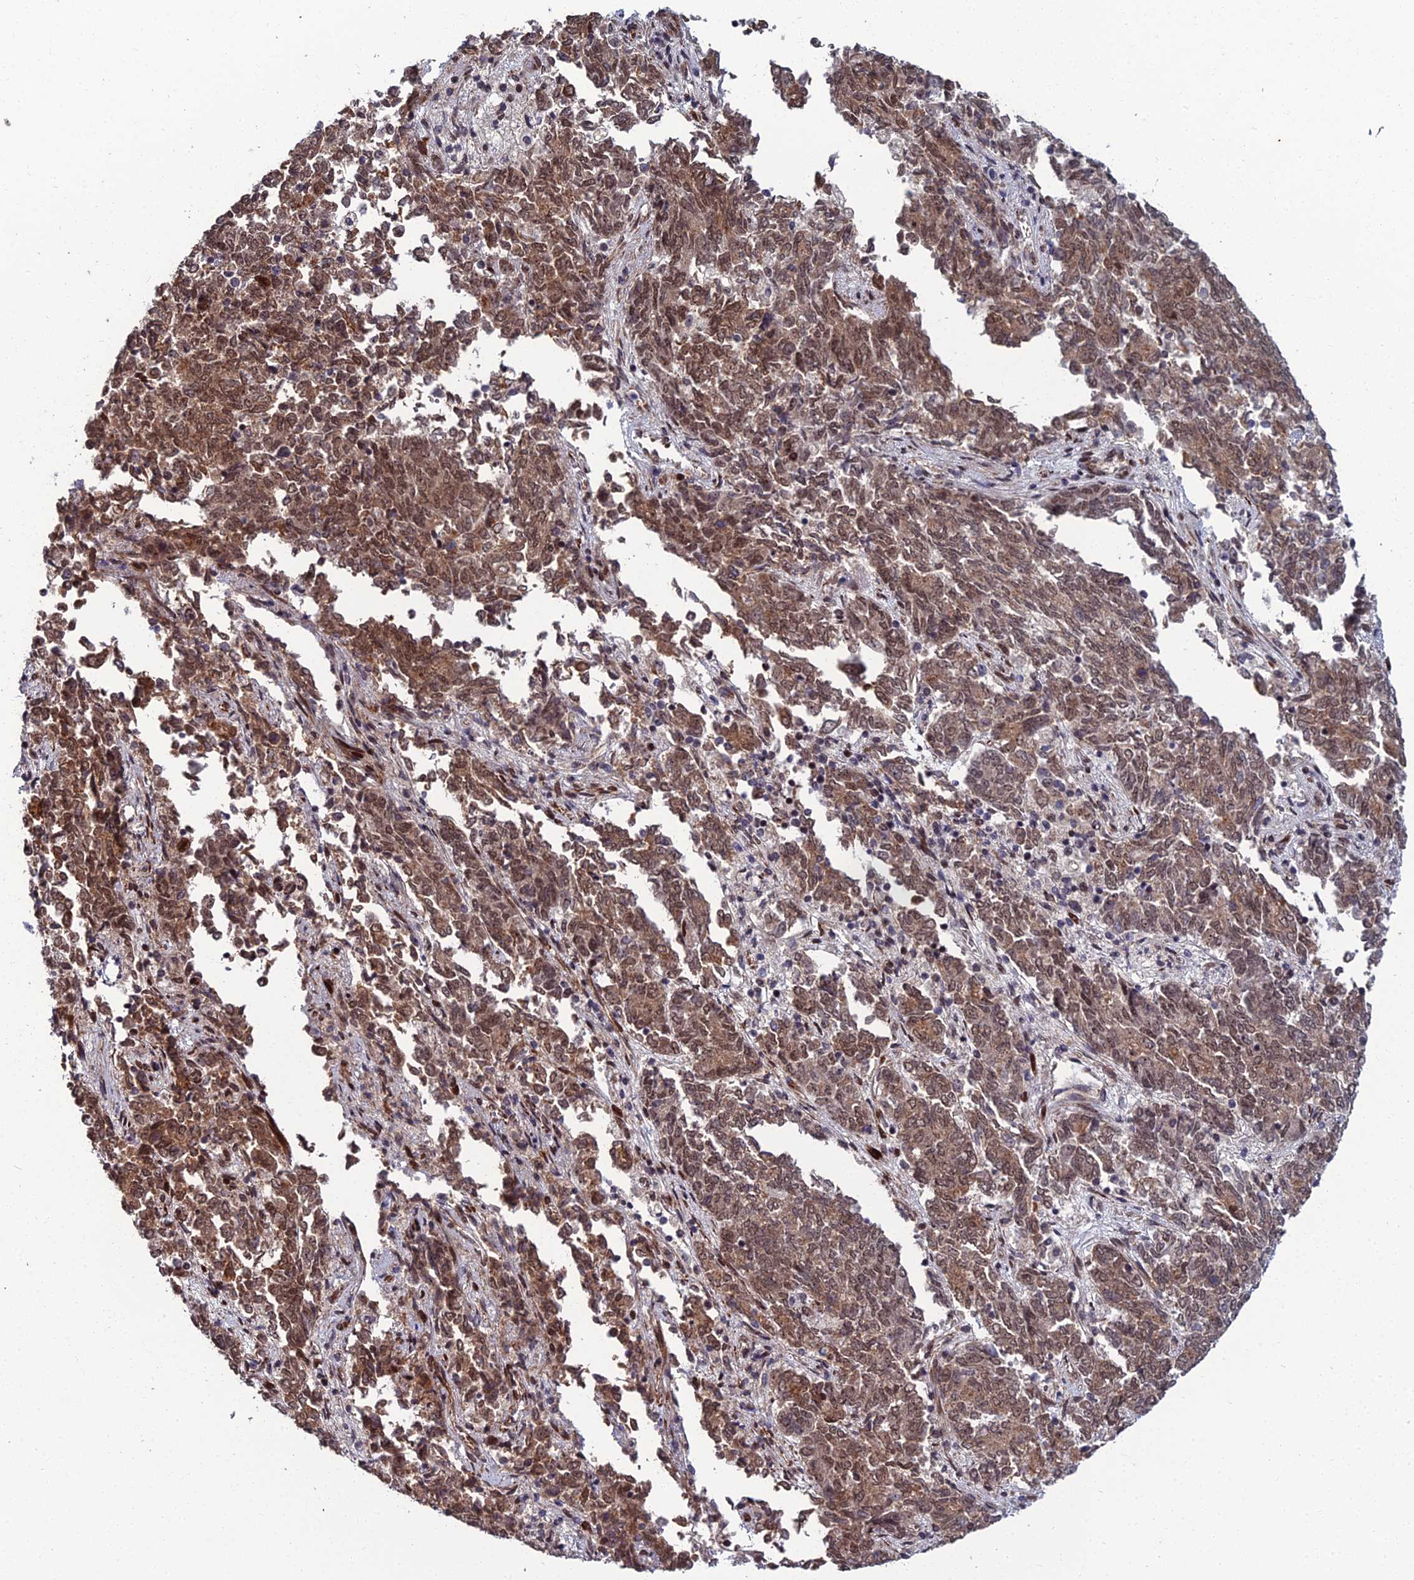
{"staining": {"intensity": "moderate", "quantity": ">75%", "location": "cytoplasmic/membranous,nuclear"}, "tissue": "endometrial cancer", "cell_type": "Tumor cells", "image_type": "cancer", "snomed": [{"axis": "morphology", "description": "Adenocarcinoma, NOS"}, {"axis": "topography", "description": "Endometrium"}], "caption": "Protein staining by immunohistochemistry (IHC) reveals moderate cytoplasmic/membranous and nuclear positivity in about >75% of tumor cells in endometrial cancer (adenocarcinoma). Nuclei are stained in blue.", "gene": "ZNF668", "patient": {"sex": "female", "age": 80}}